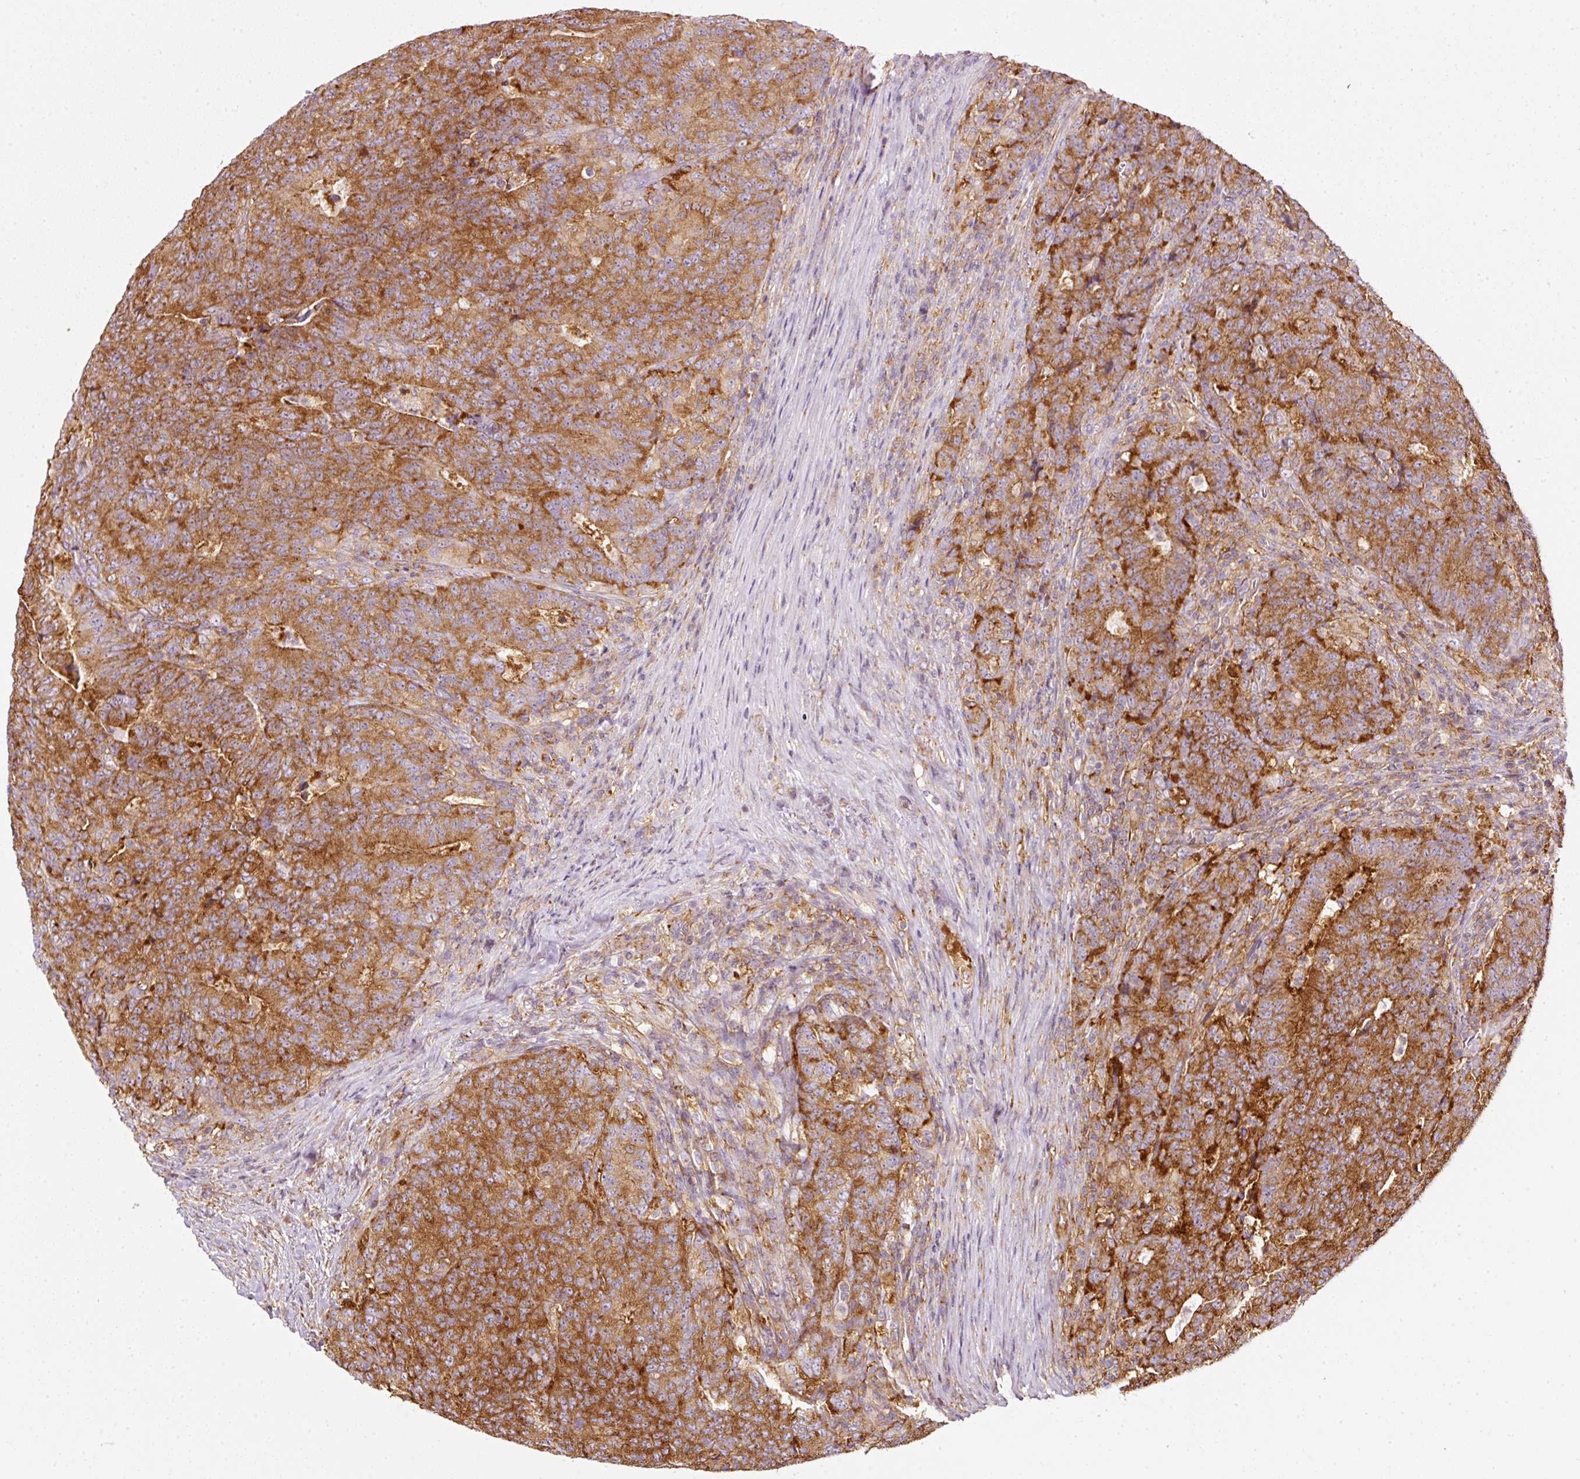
{"staining": {"intensity": "strong", "quantity": ">75%", "location": "cytoplasmic/membranous"}, "tissue": "colorectal cancer", "cell_type": "Tumor cells", "image_type": "cancer", "snomed": [{"axis": "morphology", "description": "Adenocarcinoma, NOS"}, {"axis": "topography", "description": "Colon"}], "caption": "Colorectal cancer (adenocarcinoma) tissue demonstrates strong cytoplasmic/membranous expression in approximately >75% of tumor cells", "gene": "SCNM1", "patient": {"sex": "female", "age": 75}}